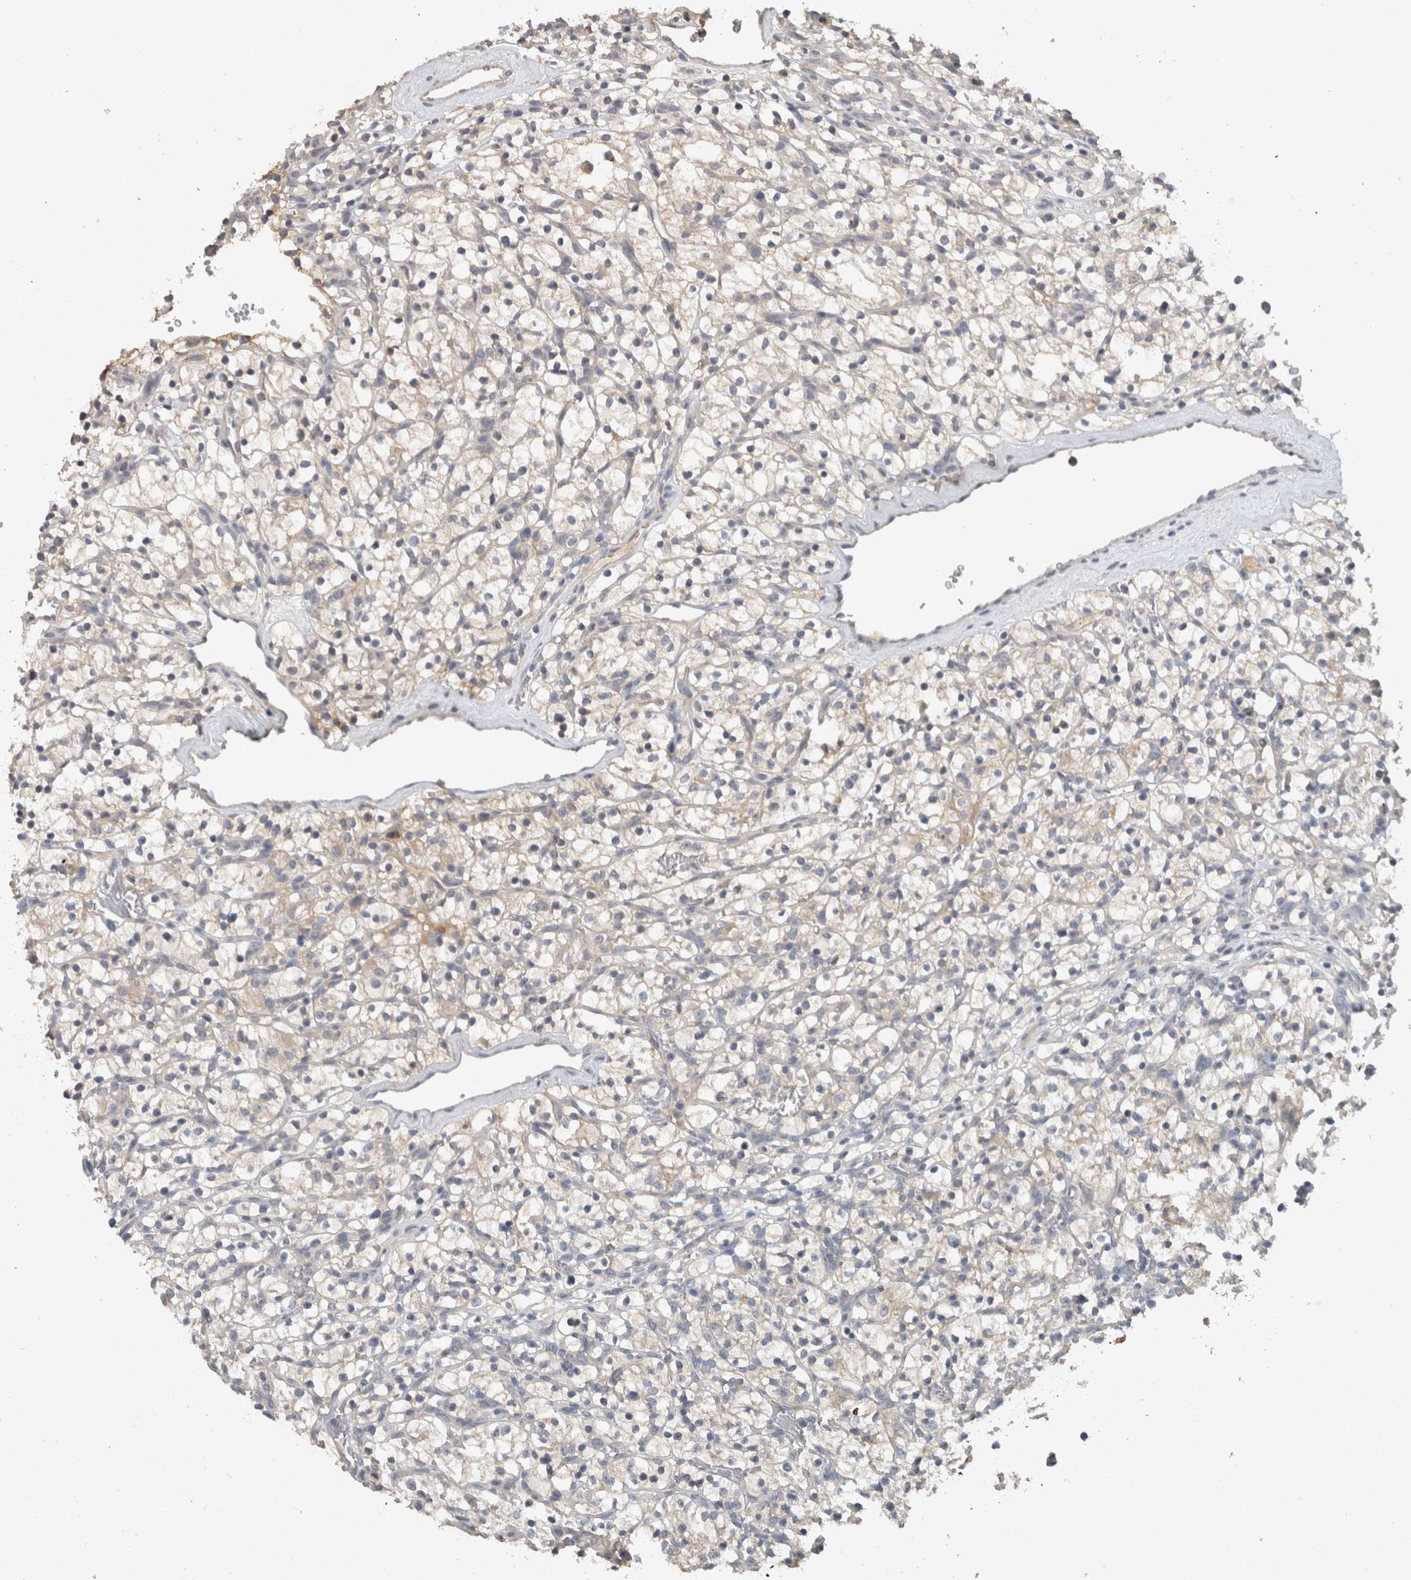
{"staining": {"intensity": "negative", "quantity": "none", "location": "none"}, "tissue": "renal cancer", "cell_type": "Tumor cells", "image_type": "cancer", "snomed": [{"axis": "morphology", "description": "Adenocarcinoma, NOS"}, {"axis": "topography", "description": "Kidney"}], "caption": "The photomicrograph demonstrates no significant positivity in tumor cells of renal cancer.", "gene": "HEXD", "patient": {"sex": "female", "age": 57}}